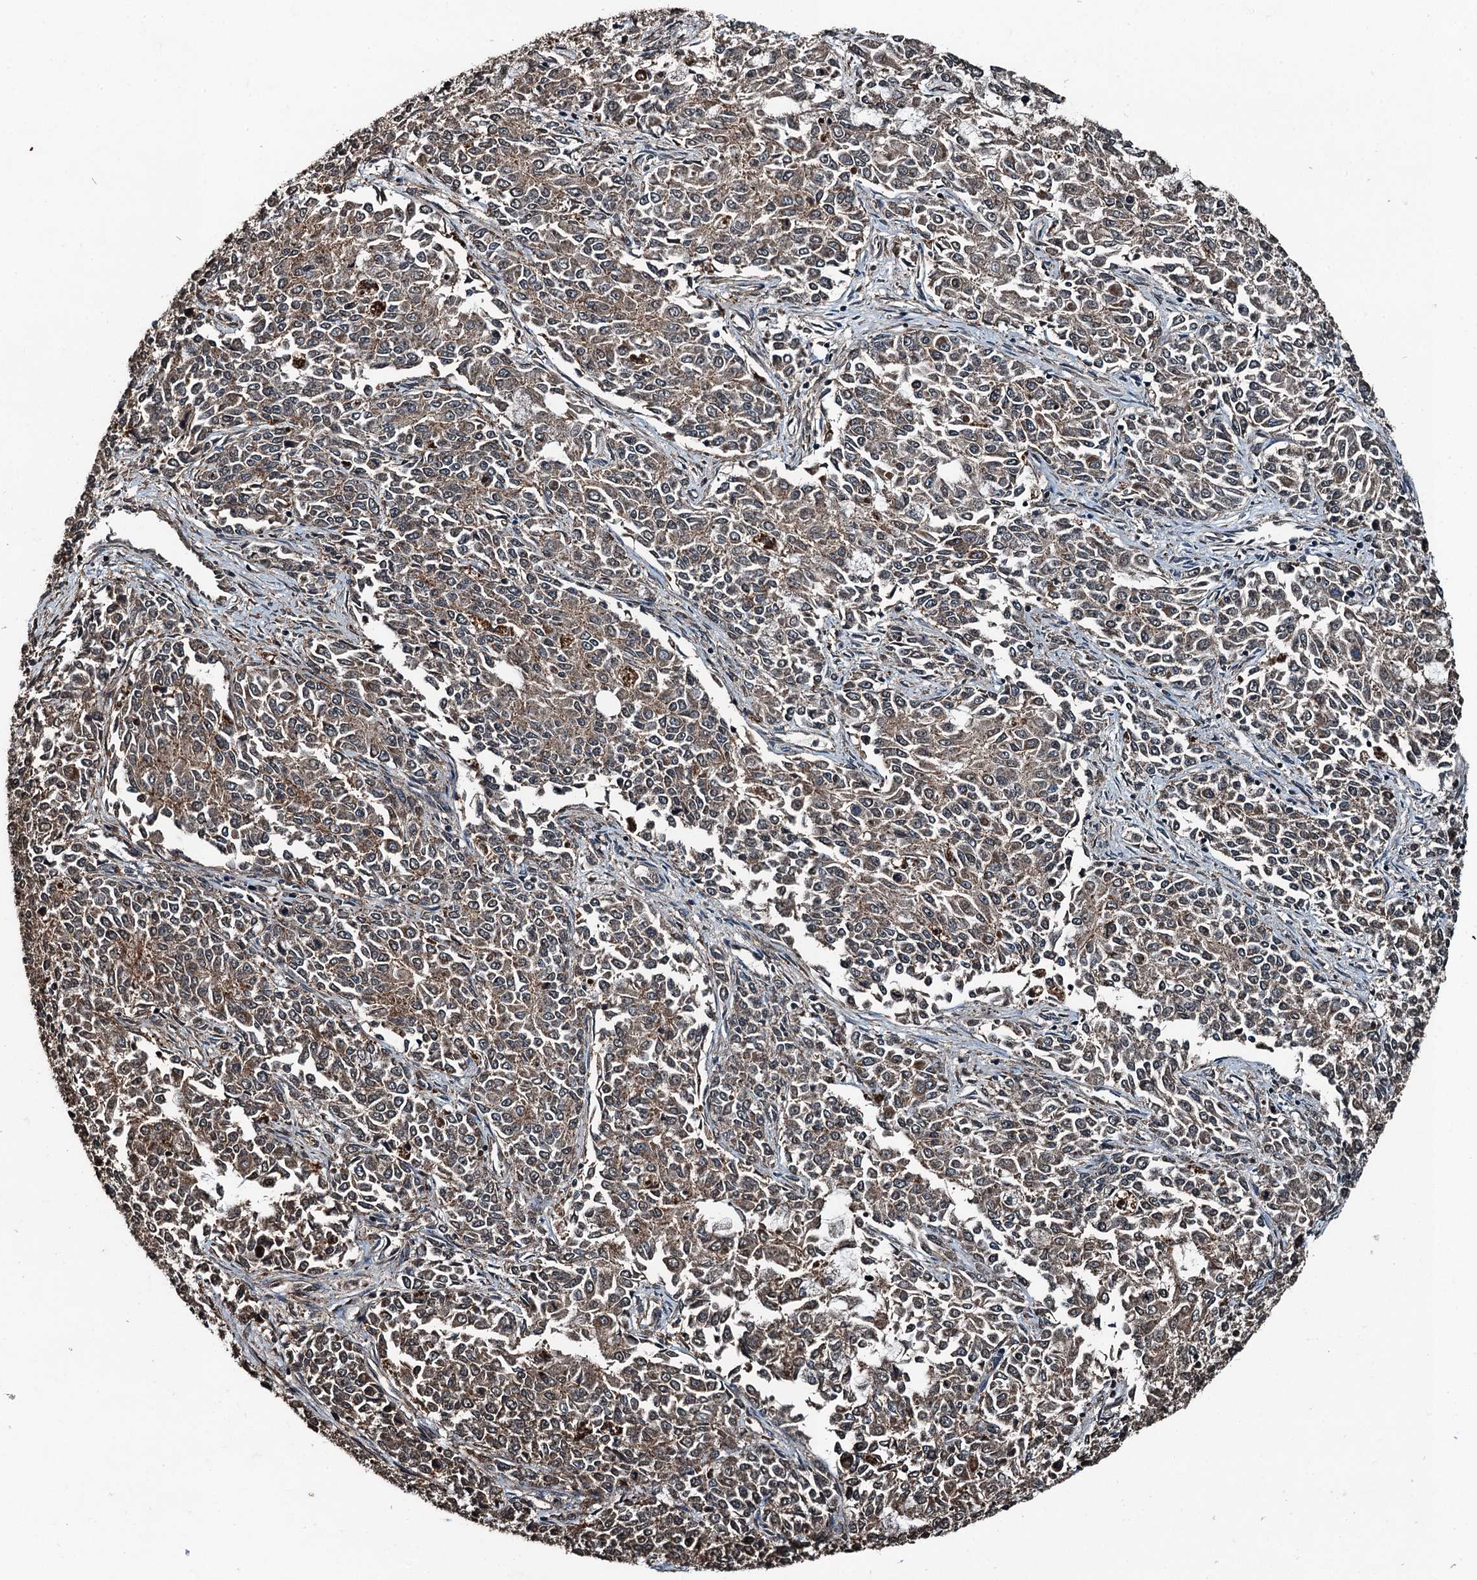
{"staining": {"intensity": "weak", "quantity": ">75%", "location": "cytoplasmic/membranous"}, "tissue": "endometrial cancer", "cell_type": "Tumor cells", "image_type": "cancer", "snomed": [{"axis": "morphology", "description": "Adenocarcinoma, NOS"}, {"axis": "topography", "description": "Endometrium"}], "caption": "Immunohistochemical staining of endometrial adenocarcinoma exhibits low levels of weak cytoplasmic/membranous positivity in about >75% of tumor cells.", "gene": "TCTN1", "patient": {"sex": "female", "age": 50}}